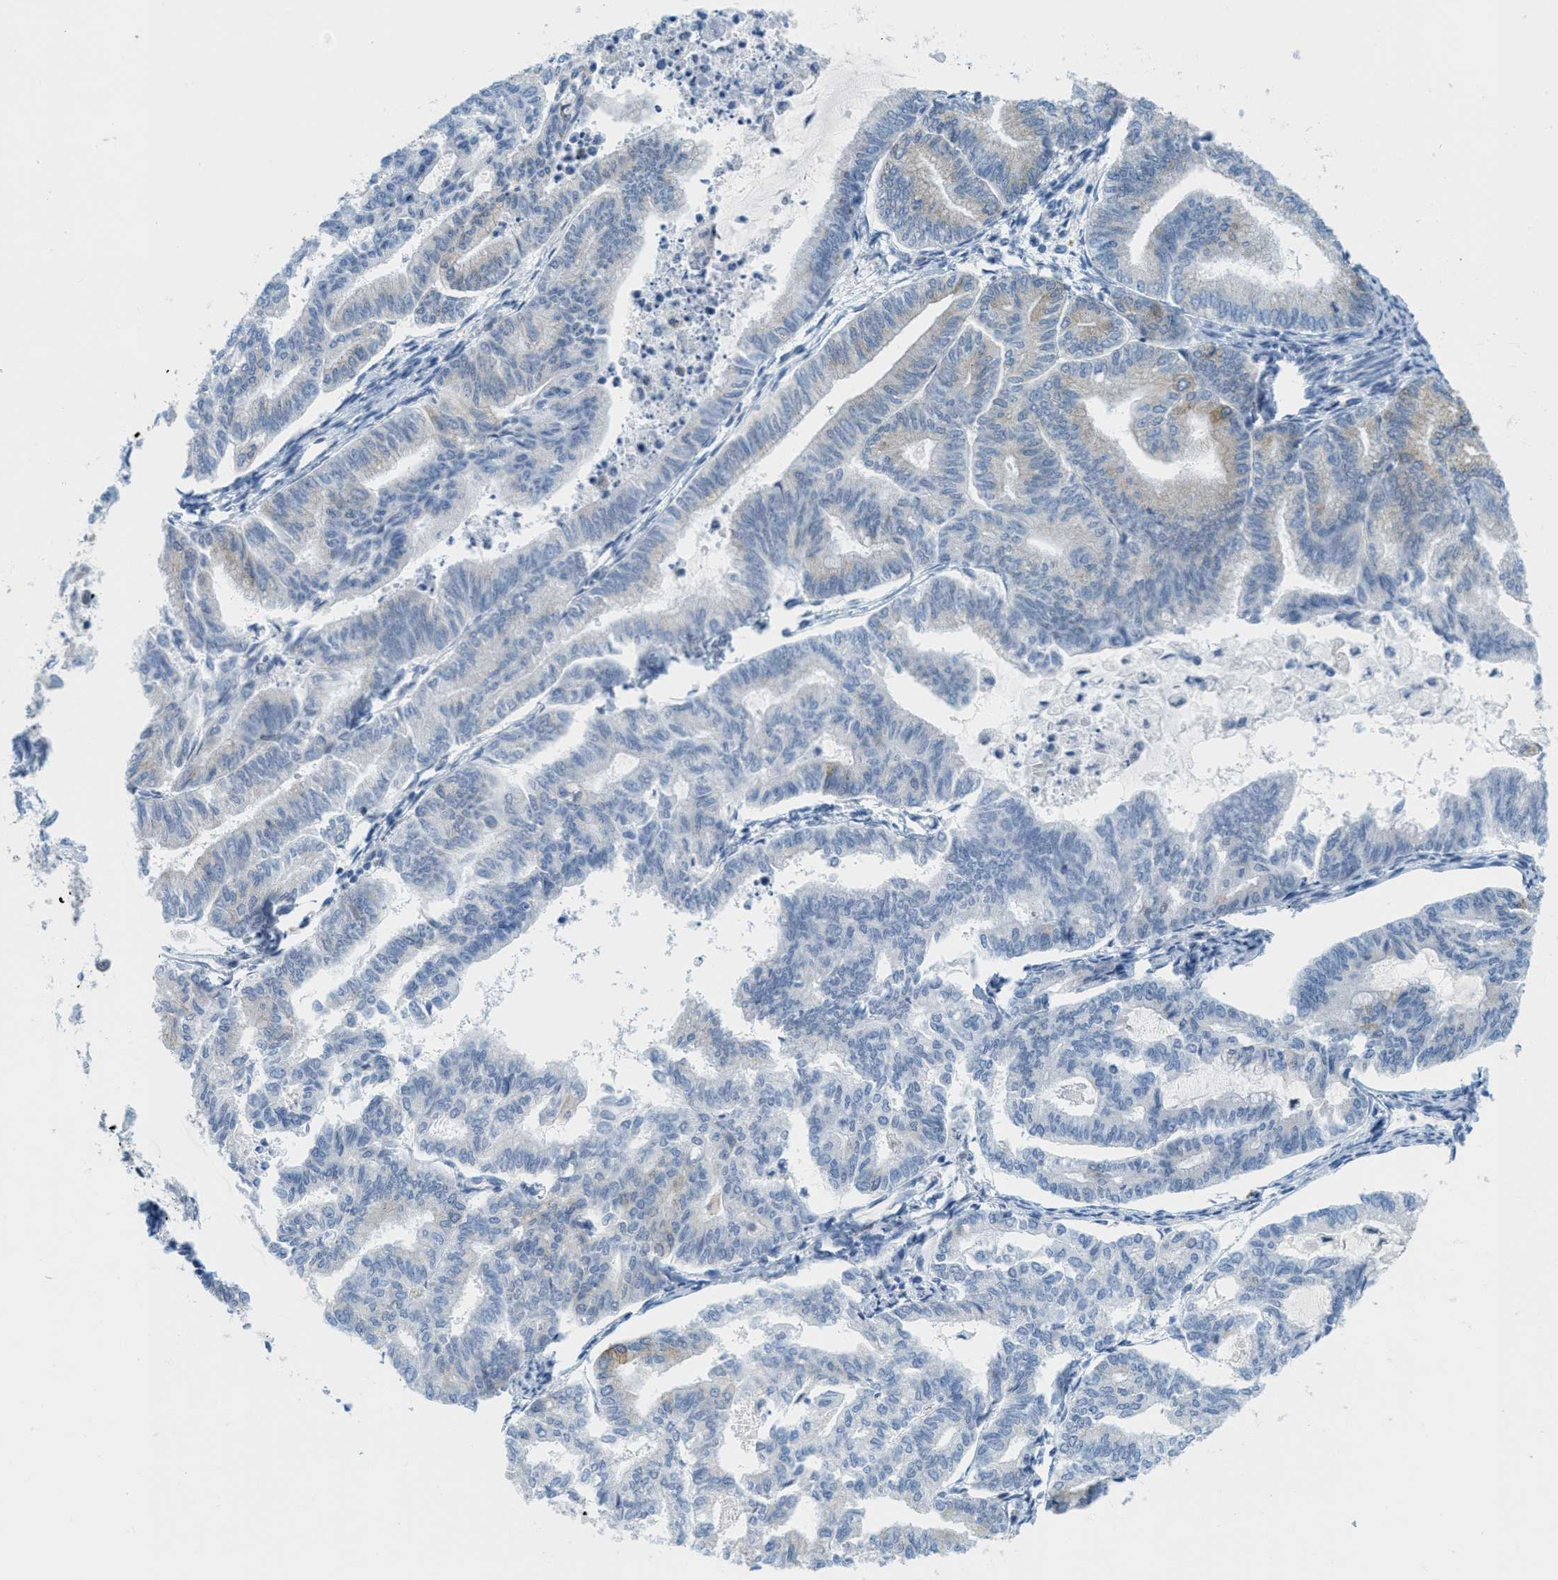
{"staining": {"intensity": "negative", "quantity": "none", "location": "none"}, "tissue": "endometrial cancer", "cell_type": "Tumor cells", "image_type": "cancer", "snomed": [{"axis": "morphology", "description": "Adenocarcinoma, NOS"}, {"axis": "topography", "description": "Endometrium"}], "caption": "This is a micrograph of immunohistochemistry staining of adenocarcinoma (endometrial), which shows no positivity in tumor cells. (Stains: DAB (3,3'-diaminobenzidine) IHC with hematoxylin counter stain, Microscopy: brightfield microscopy at high magnification).", "gene": "TEX264", "patient": {"sex": "female", "age": 79}}